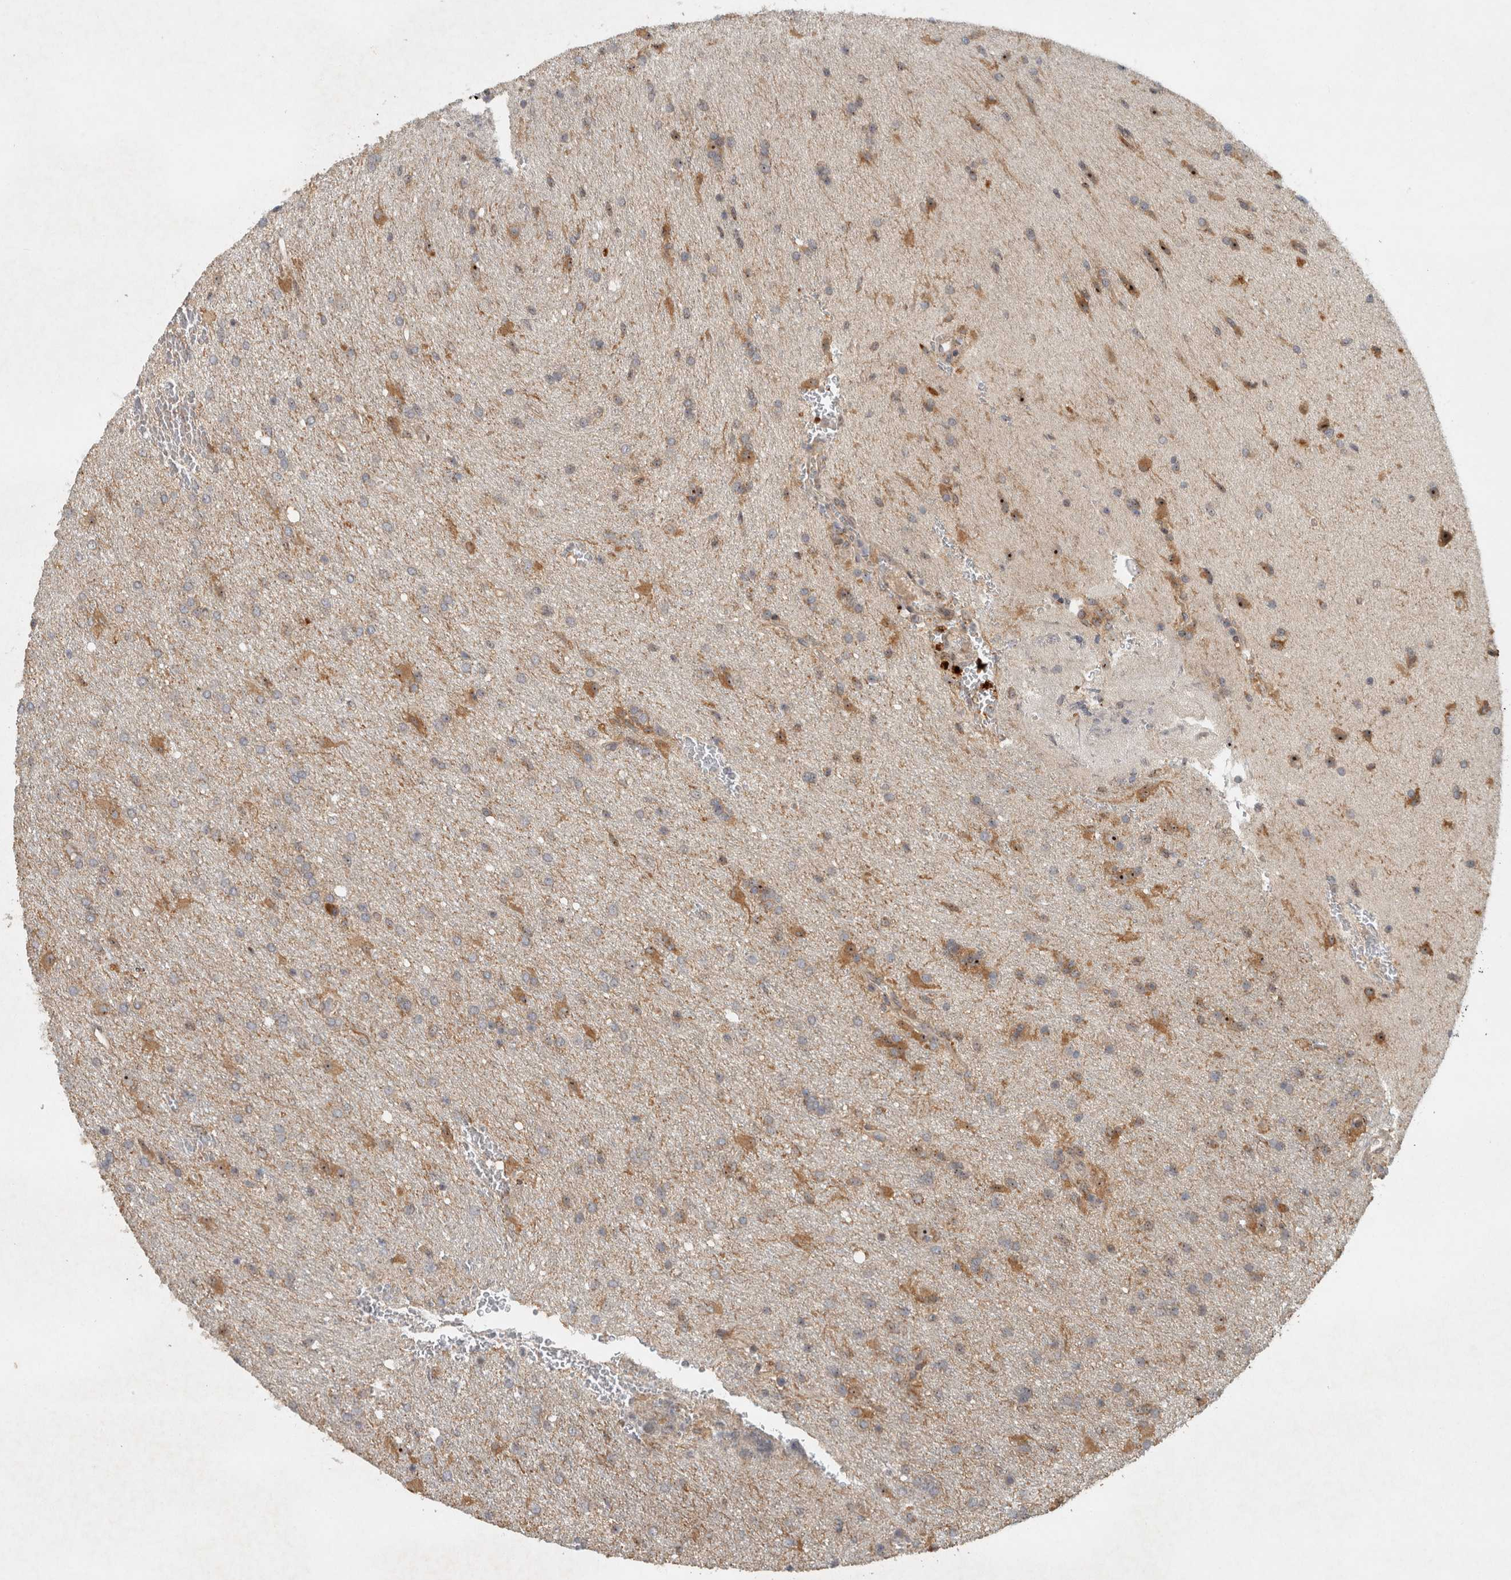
{"staining": {"intensity": "moderate", "quantity": ">75%", "location": "cytoplasmic/membranous,nuclear"}, "tissue": "glioma", "cell_type": "Tumor cells", "image_type": "cancer", "snomed": [{"axis": "morphology", "description": "Glioma, malignant, High grade"}, {"axis": "topography", "description": "Brain"}], "caption": "Glioma stained for a protein reveals moderate cytoplasmic/membranous and nuclear positivity in tumor cells.", "gene": "GPR137B", "patient": {"sex": "female", "age": 57}}